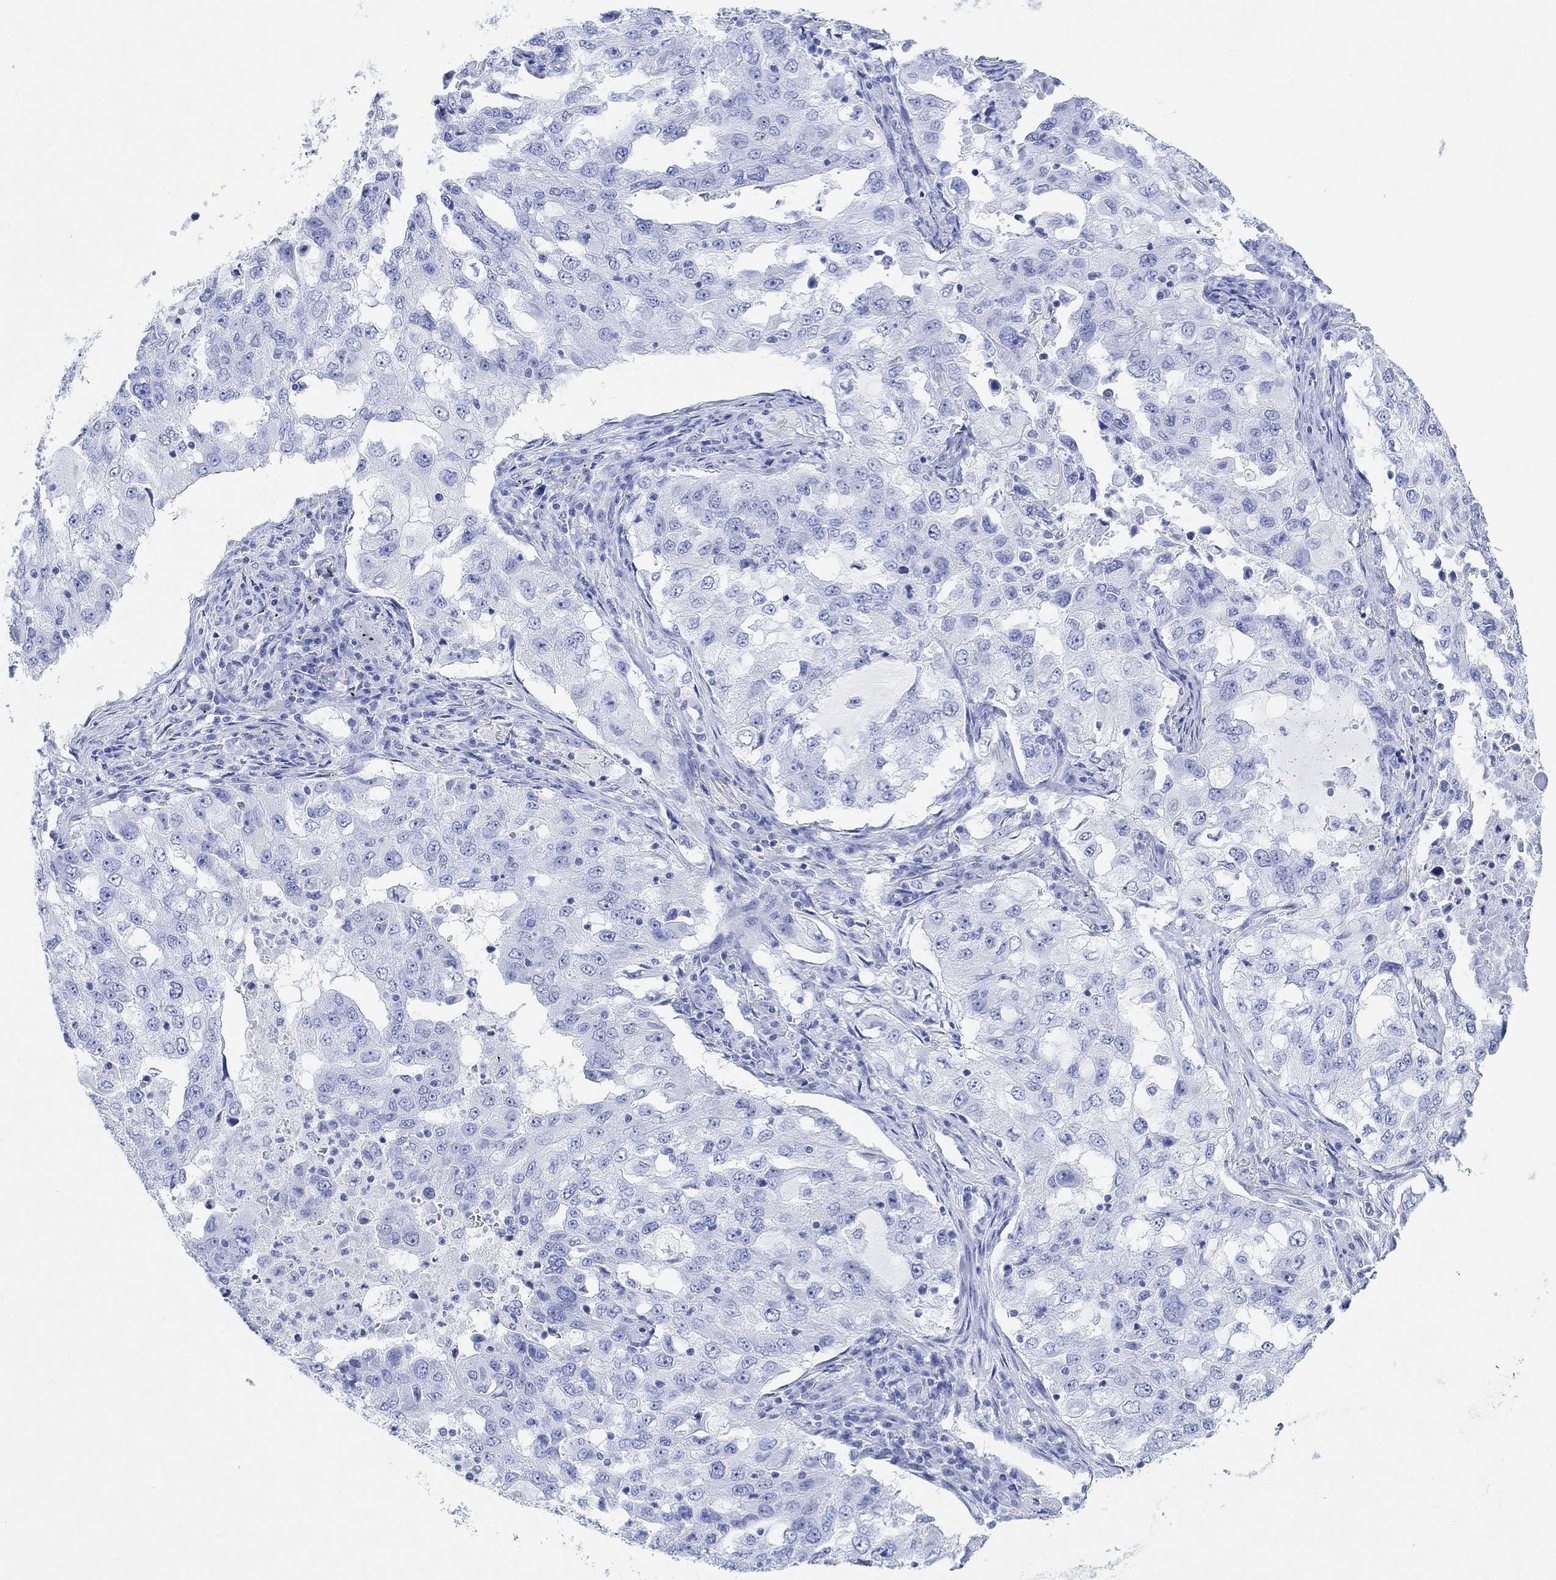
{"staining": {"intensity": "negative", "quantity": "none", "location": "none"}, "tissue": "lung cancer", "cell_type": "Tumor cells", "image_type": "cancer", "snomed": [{"axis": "morphology", "description": "Adenocarcinoma, NOS"}, {"axis": "topography", "description": "Lung"}], "caption": "There is no significant positivity in tumor cells of lung adenocarcinoma.", "gene": "ANKRD33", "patient": {"sex": "female", "age": 61}}